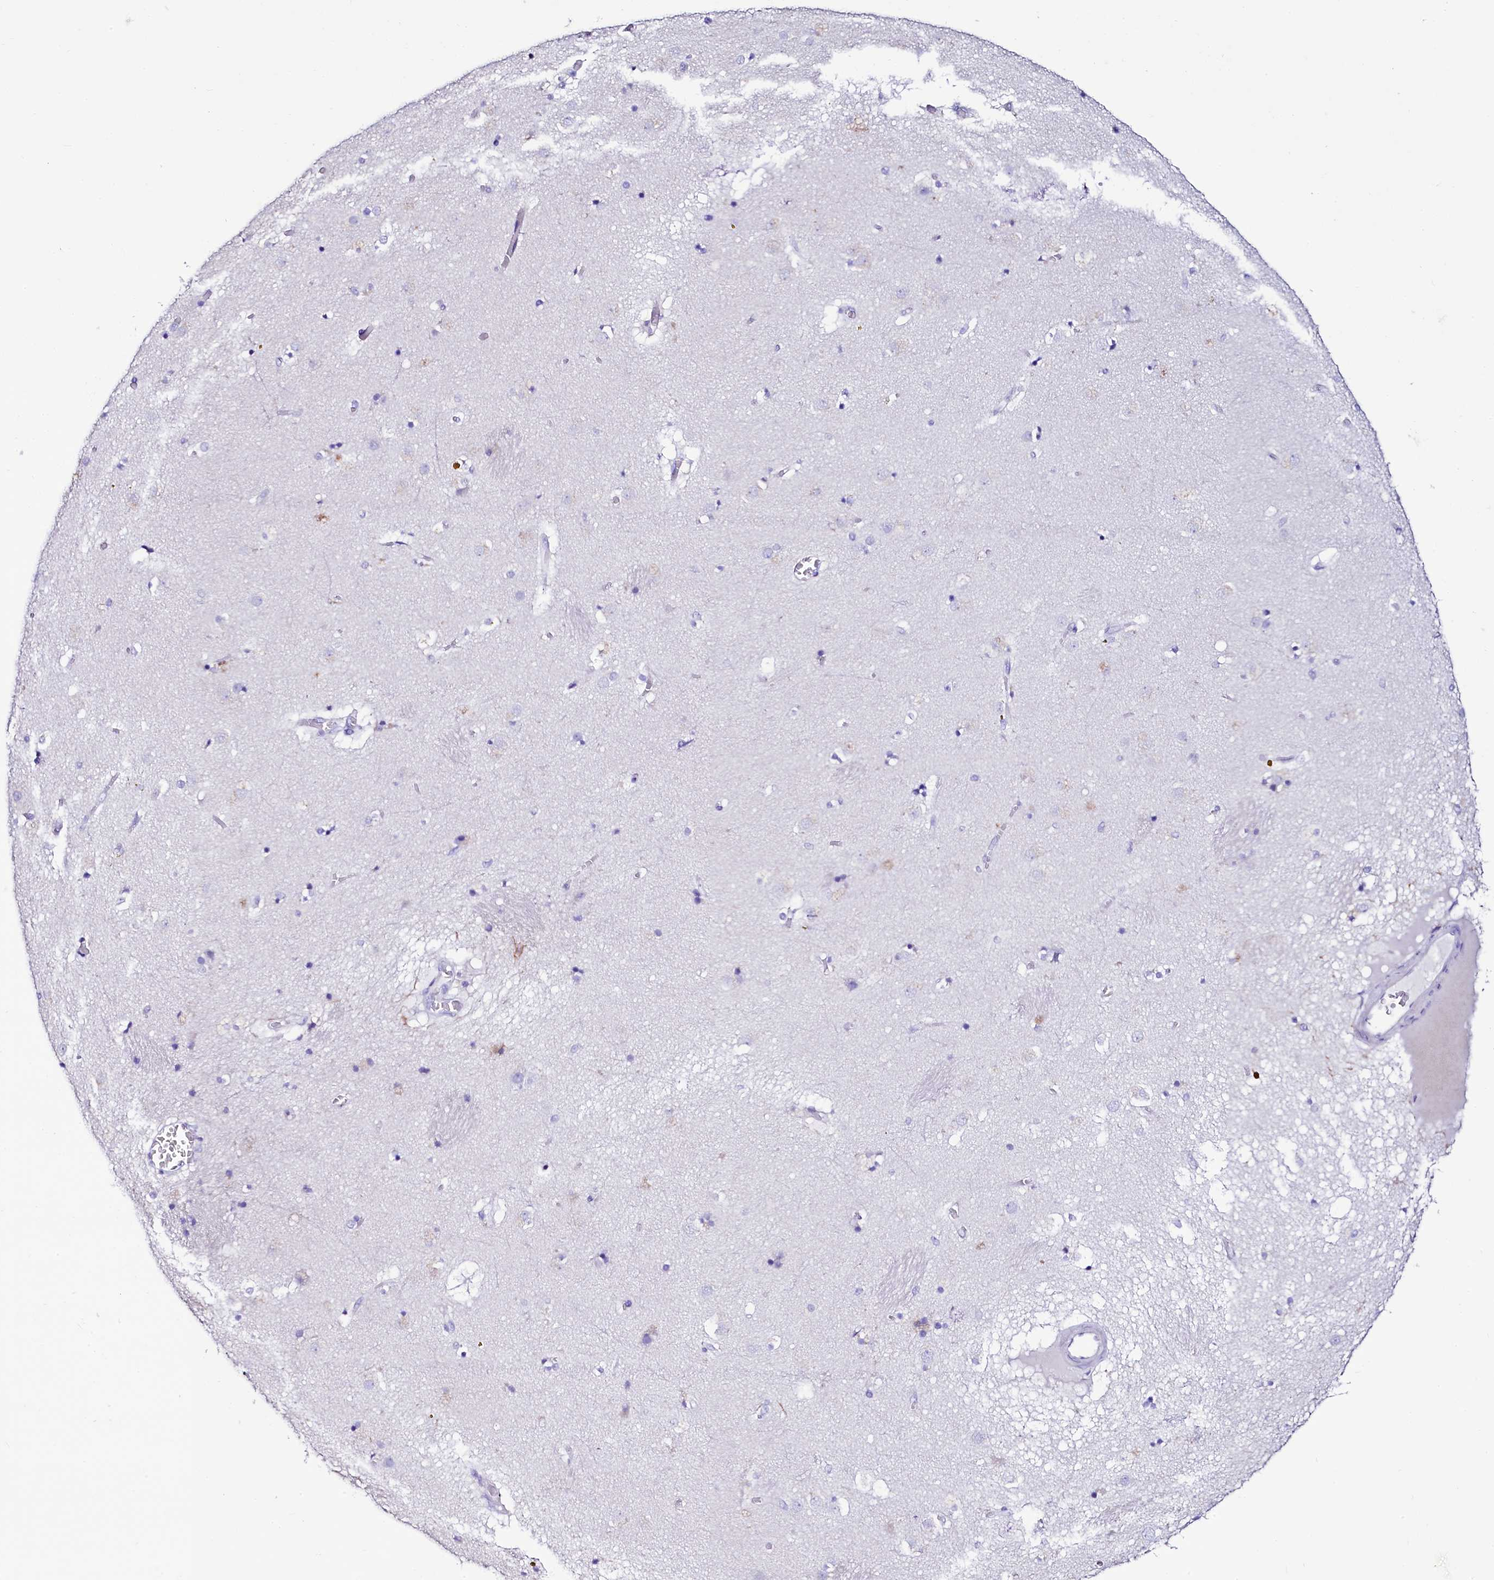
{"staining": {"intensity": "negative", "quantity": "none", "location": "none"}, "tissue": "caudate", "cell_type": "Glial cells", "image_type": "normal", "snomed": [{"axis": "morphology", "description": "Normal tissue, NOS"}, {"axis": "topography", "description": "Lateral ventricle wall"}], "caption": "Immunohistochemical staining of normal caudate demonstrates no significant expression in glial cells.", "gene": "RBP3", "patient": {"sex": "male", "age": 70}}